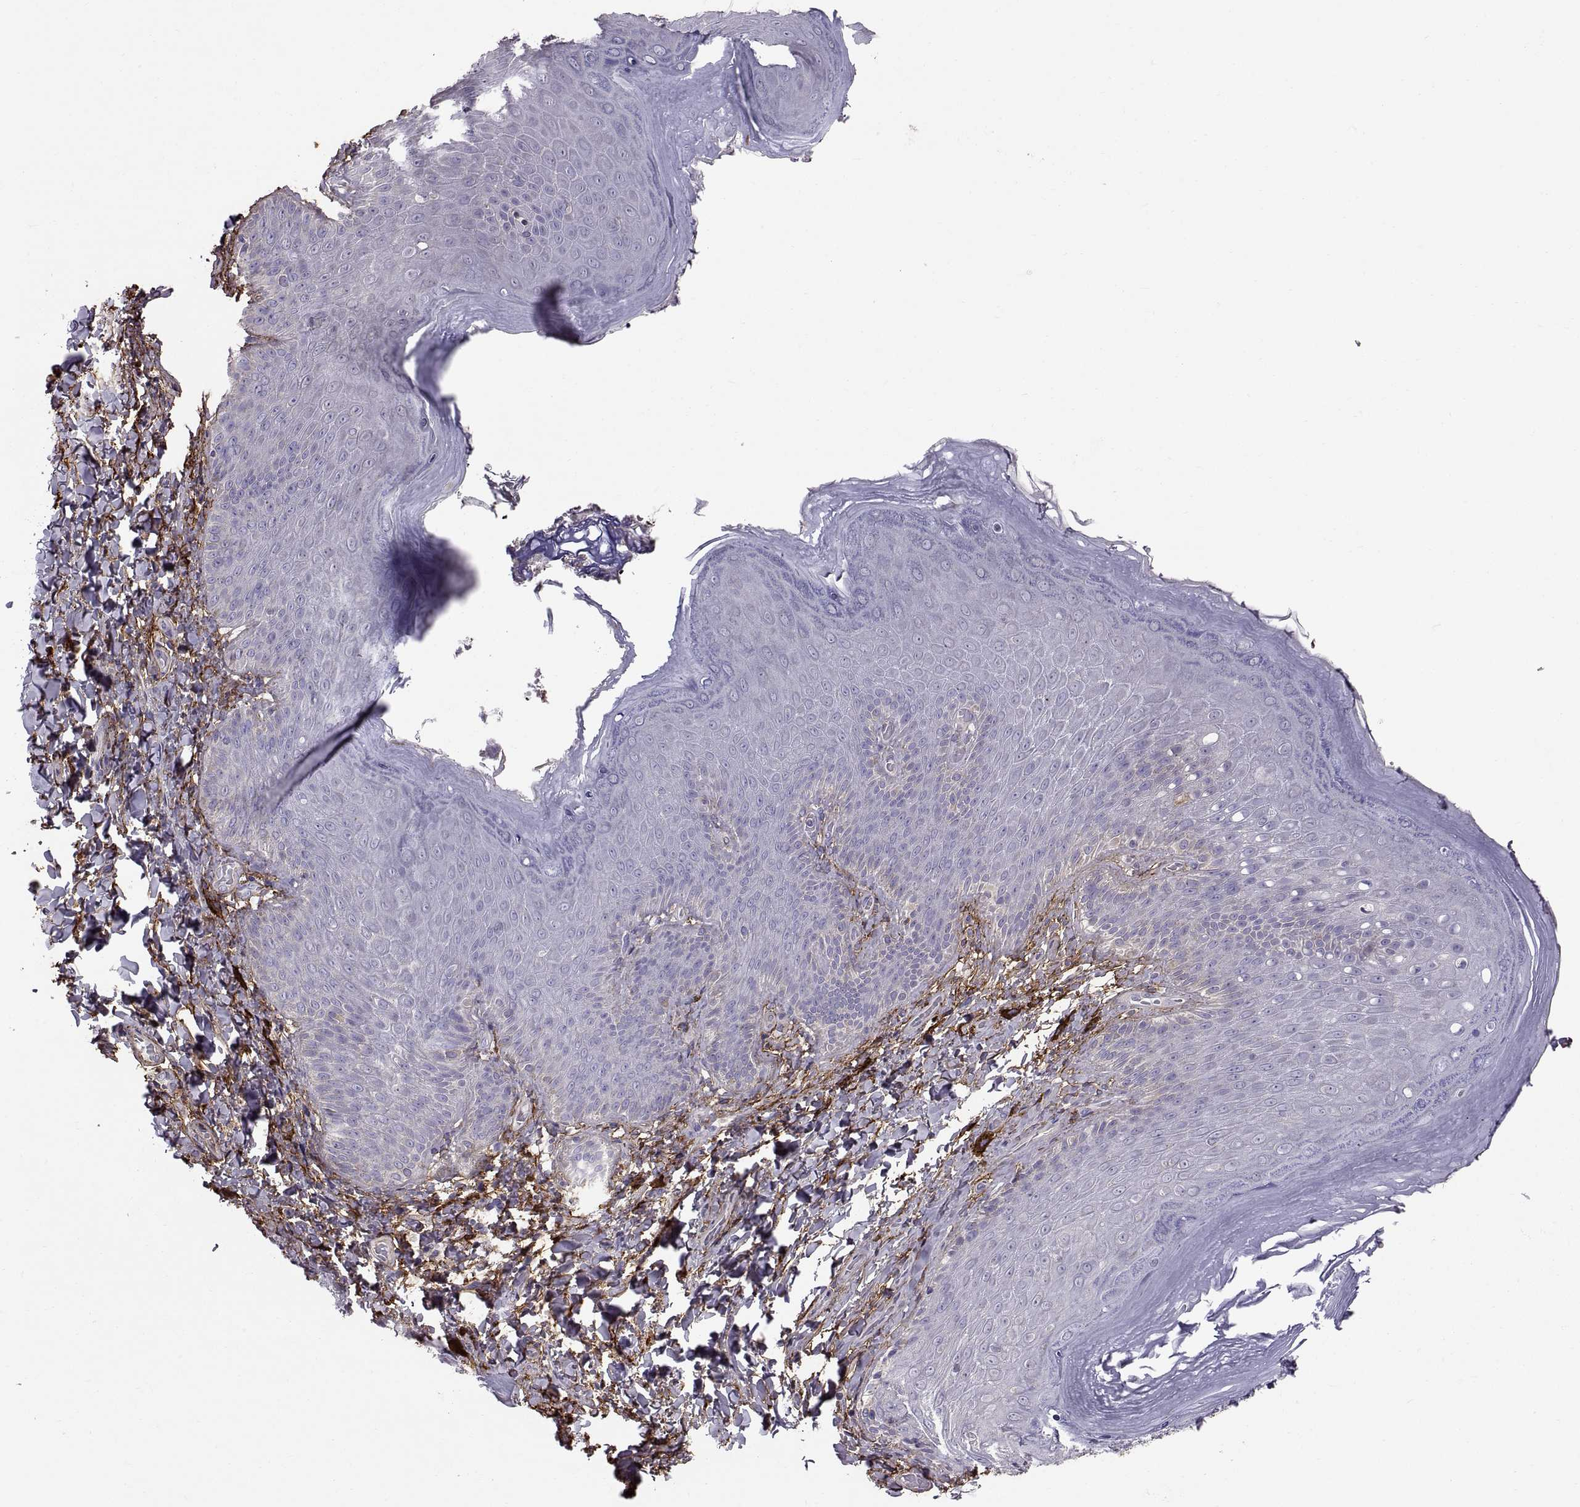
{"staining": {"intensity": "negative", "quantity": "none", "location": "none"}, "tissue": "skin", "cell_type": "Epidermal cells", "image_type": "normal", "snomed": [{"axis": "morphology", "description": "Normal tissue, NOS"}, {"axis": "topography", "description": "Anal"}], "caption": "High power microscopy micrograph of an immunohistochemistry (IHC) image of unremarkable skin, revealing no significant positivity in epidermal cells. The staining is performed using DAB (3,3'-diaminobenzidine) brown chromogen with nuclei counter-stained in using hematoxylin.", "gene": "EMILIN2", "patient": {"sex": "male", "age": 53}}